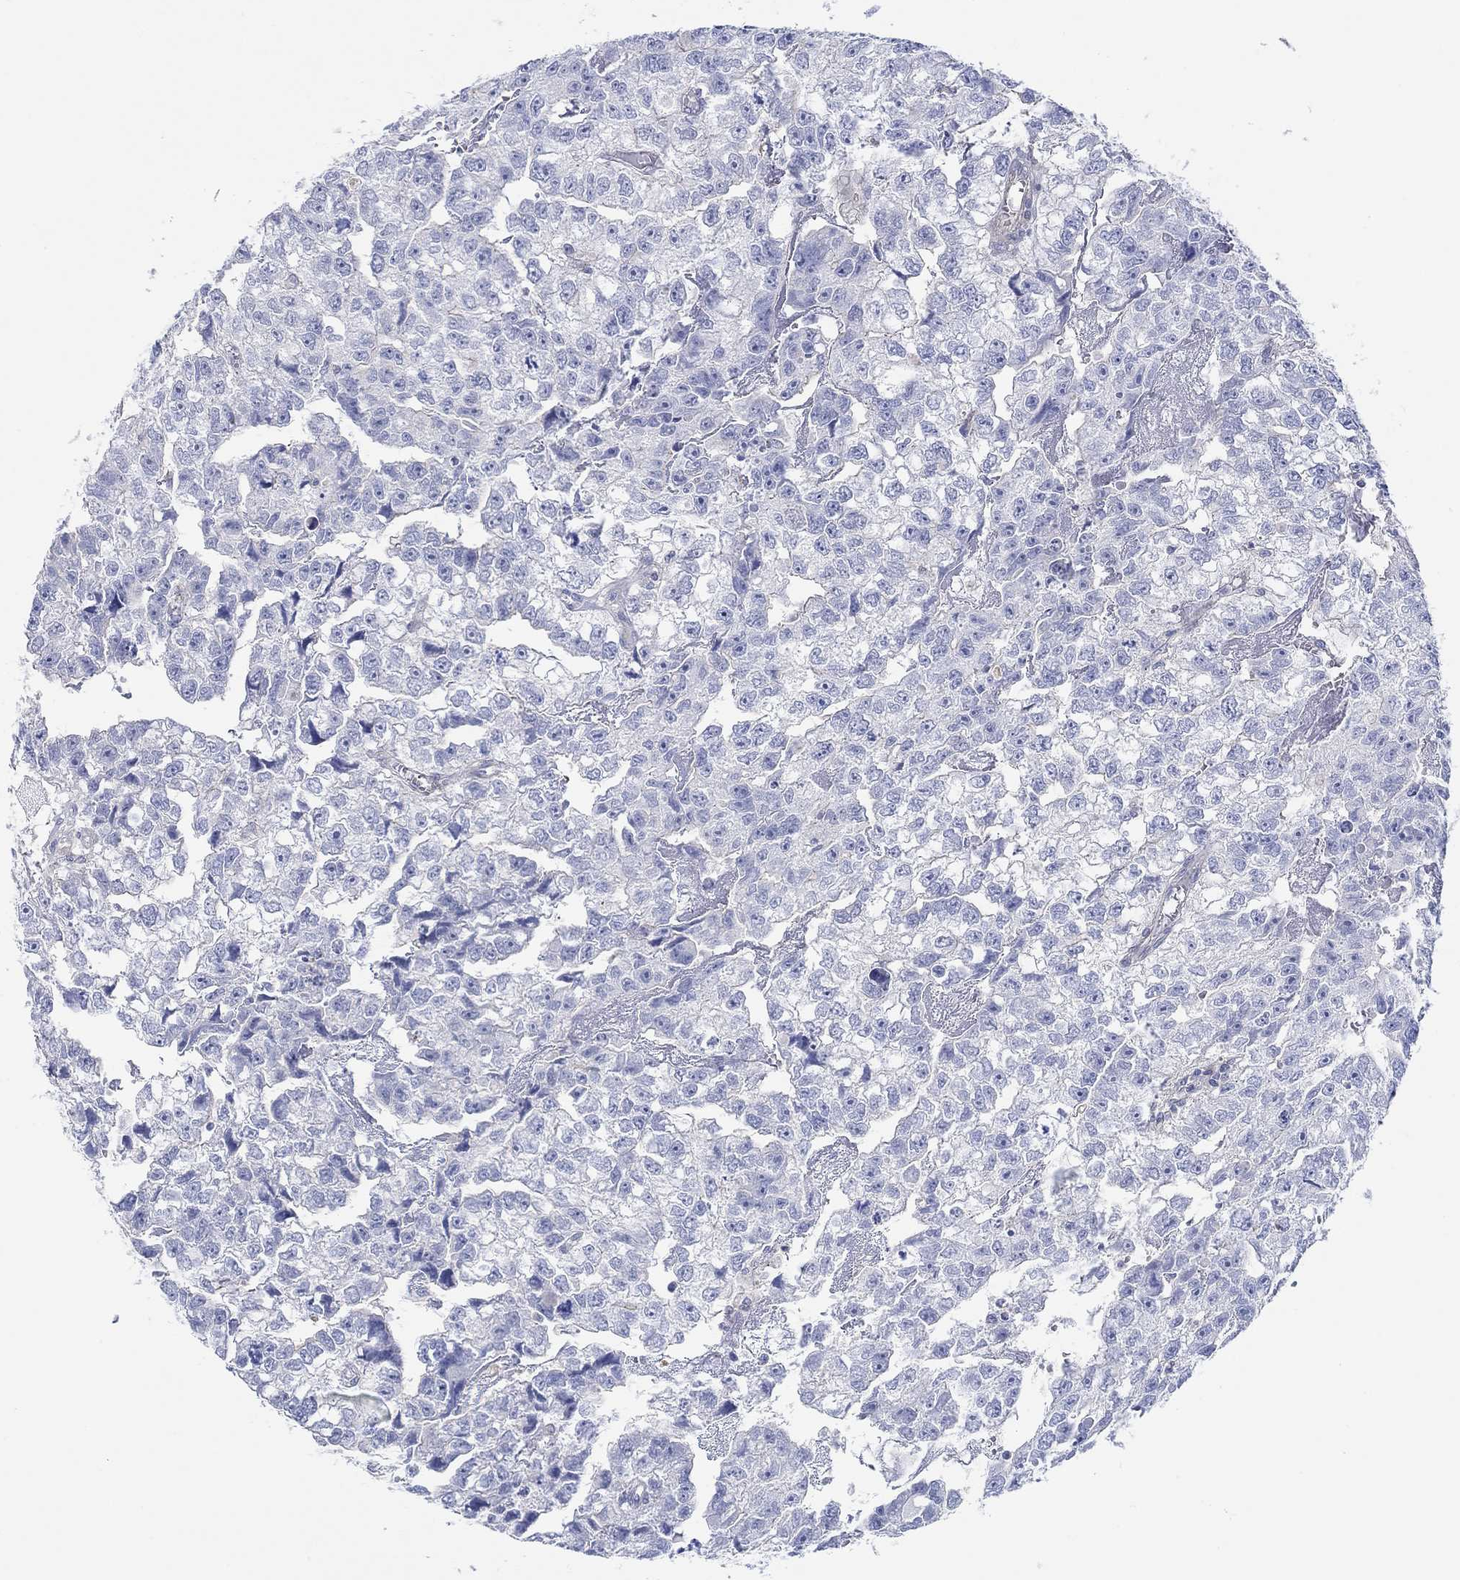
{"staining": {"intensity": "negative", "quantity": "none", "location": "none"}, "tissue": "testis cancer", "cell_type": "Tumor cells", "image_type": "cancer", "snomed": [{"axis": "morphology", "description": "Carcinoma, Embryonal, NOS"}, {"axis": "morphology", "description": "Teratoma, malignant, NOS"}, {"axis": "topography", "description": "Testis"}], "caption": "Tumor cells are negative for protein expression in human testis cancer.", "gene": "PPIL6", "patient": {"sex": "male", "age": 44}}